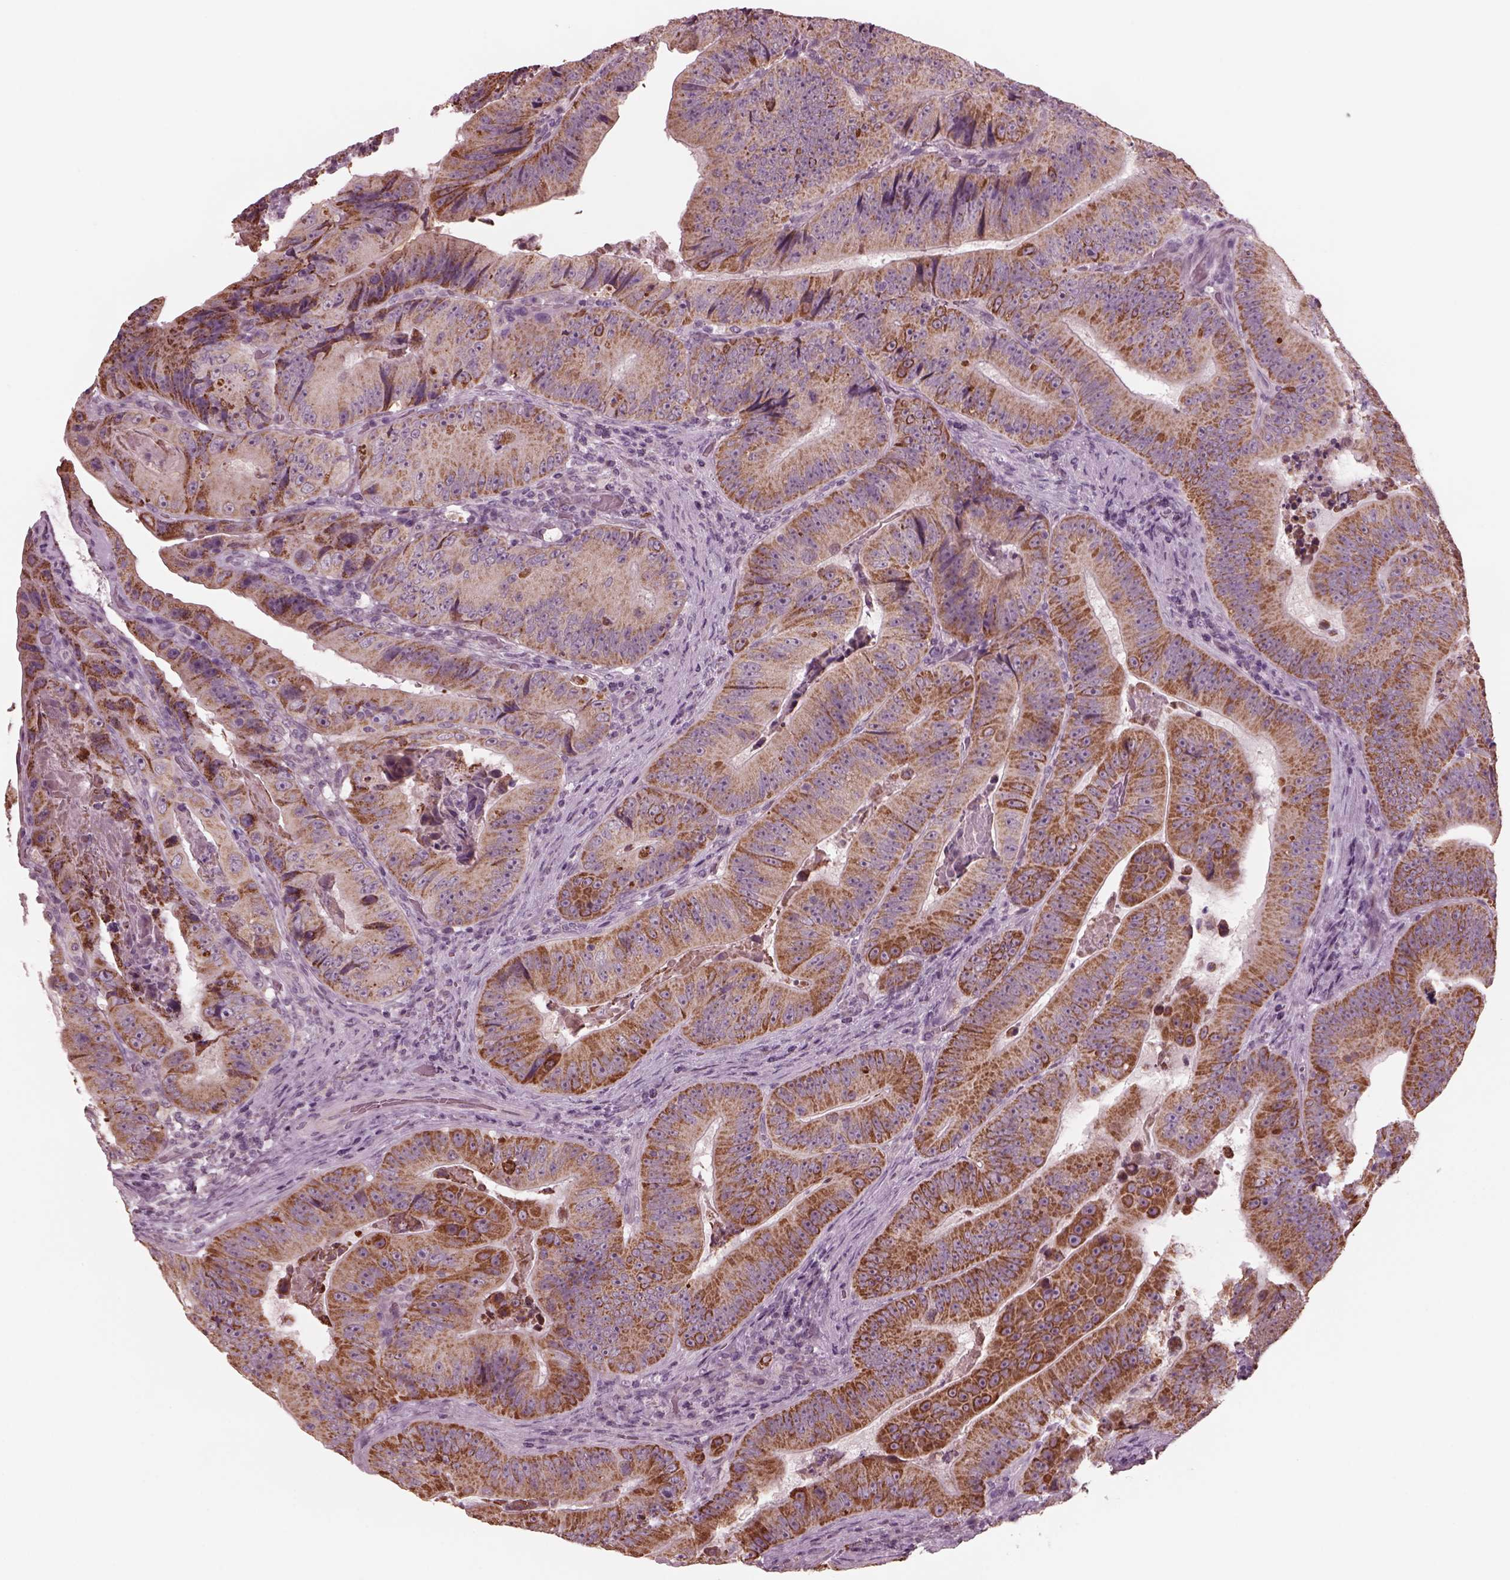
{"staining": {"intensity": "strong", "quantity": ">75%", "location": "cytoplasmic/membranous"}, "tissue": "colorectal cancer", "cell_type": "Tumor cells", "image_type": "cancer", "snomed": [{"axis": "morphology", "description": "Adenocarcinoma, NOS"}, {"axis": "topography", "description": "Colon"}], "caption": "There is high levels of strong cytoplasmic/membranous expression in tumor cells of colorectal cancer (adenocarcinoma), as demonstrated by immunohistochemical staining (brown color).", "gene": "CELSR3", "patient": {"sex": "female", "age": 86}}